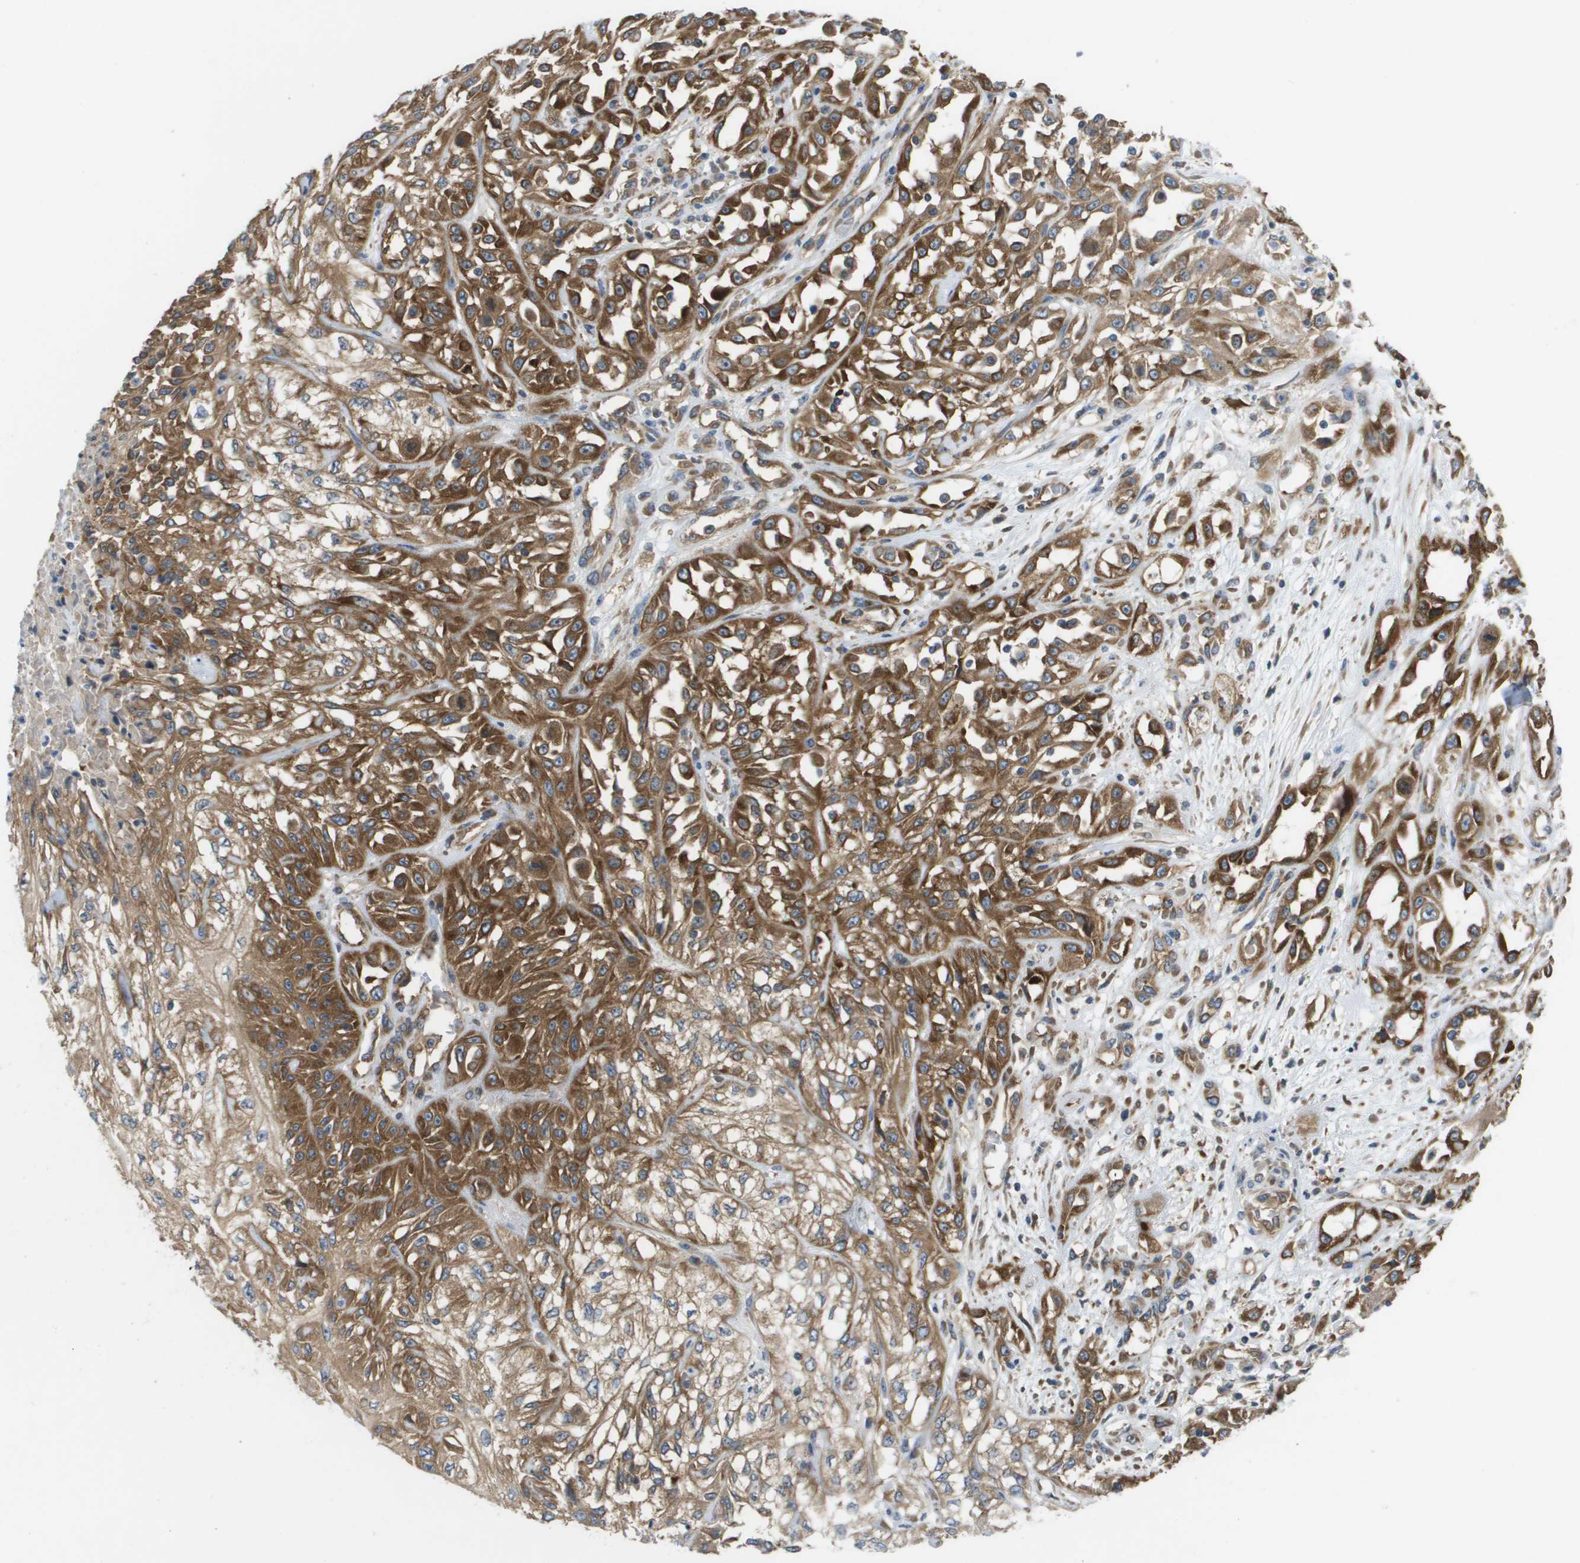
{"staining": {"intensity": "strong", "quantity": ">75%", "location": "cytoplasmic/membranous"}, "tissue": "skin cancer", "cell_type": "Tumor cells", "image_type": "cancer", "snomed": [{"axis": "morphology", "description": "Squamous cell carcinoma, NOS"}, {"axis": "morphology", "description": "Squamous cell carcinoma, metastatic, NOS"}, {"axis": "topography", "description": "Skin"}, {"axis": "topography", "description": "Lymph node"}], "caption": "Immunohistochemistry (IHC) (DAB (3,3'-diaminobenzidine)) staining of human skin cancer shows strong cytoplasmic/membranous protein staining in approximately >75% of tumor cells.", "gene": "EIF4G2", "patient": {"sex": "male", "age": 75}}